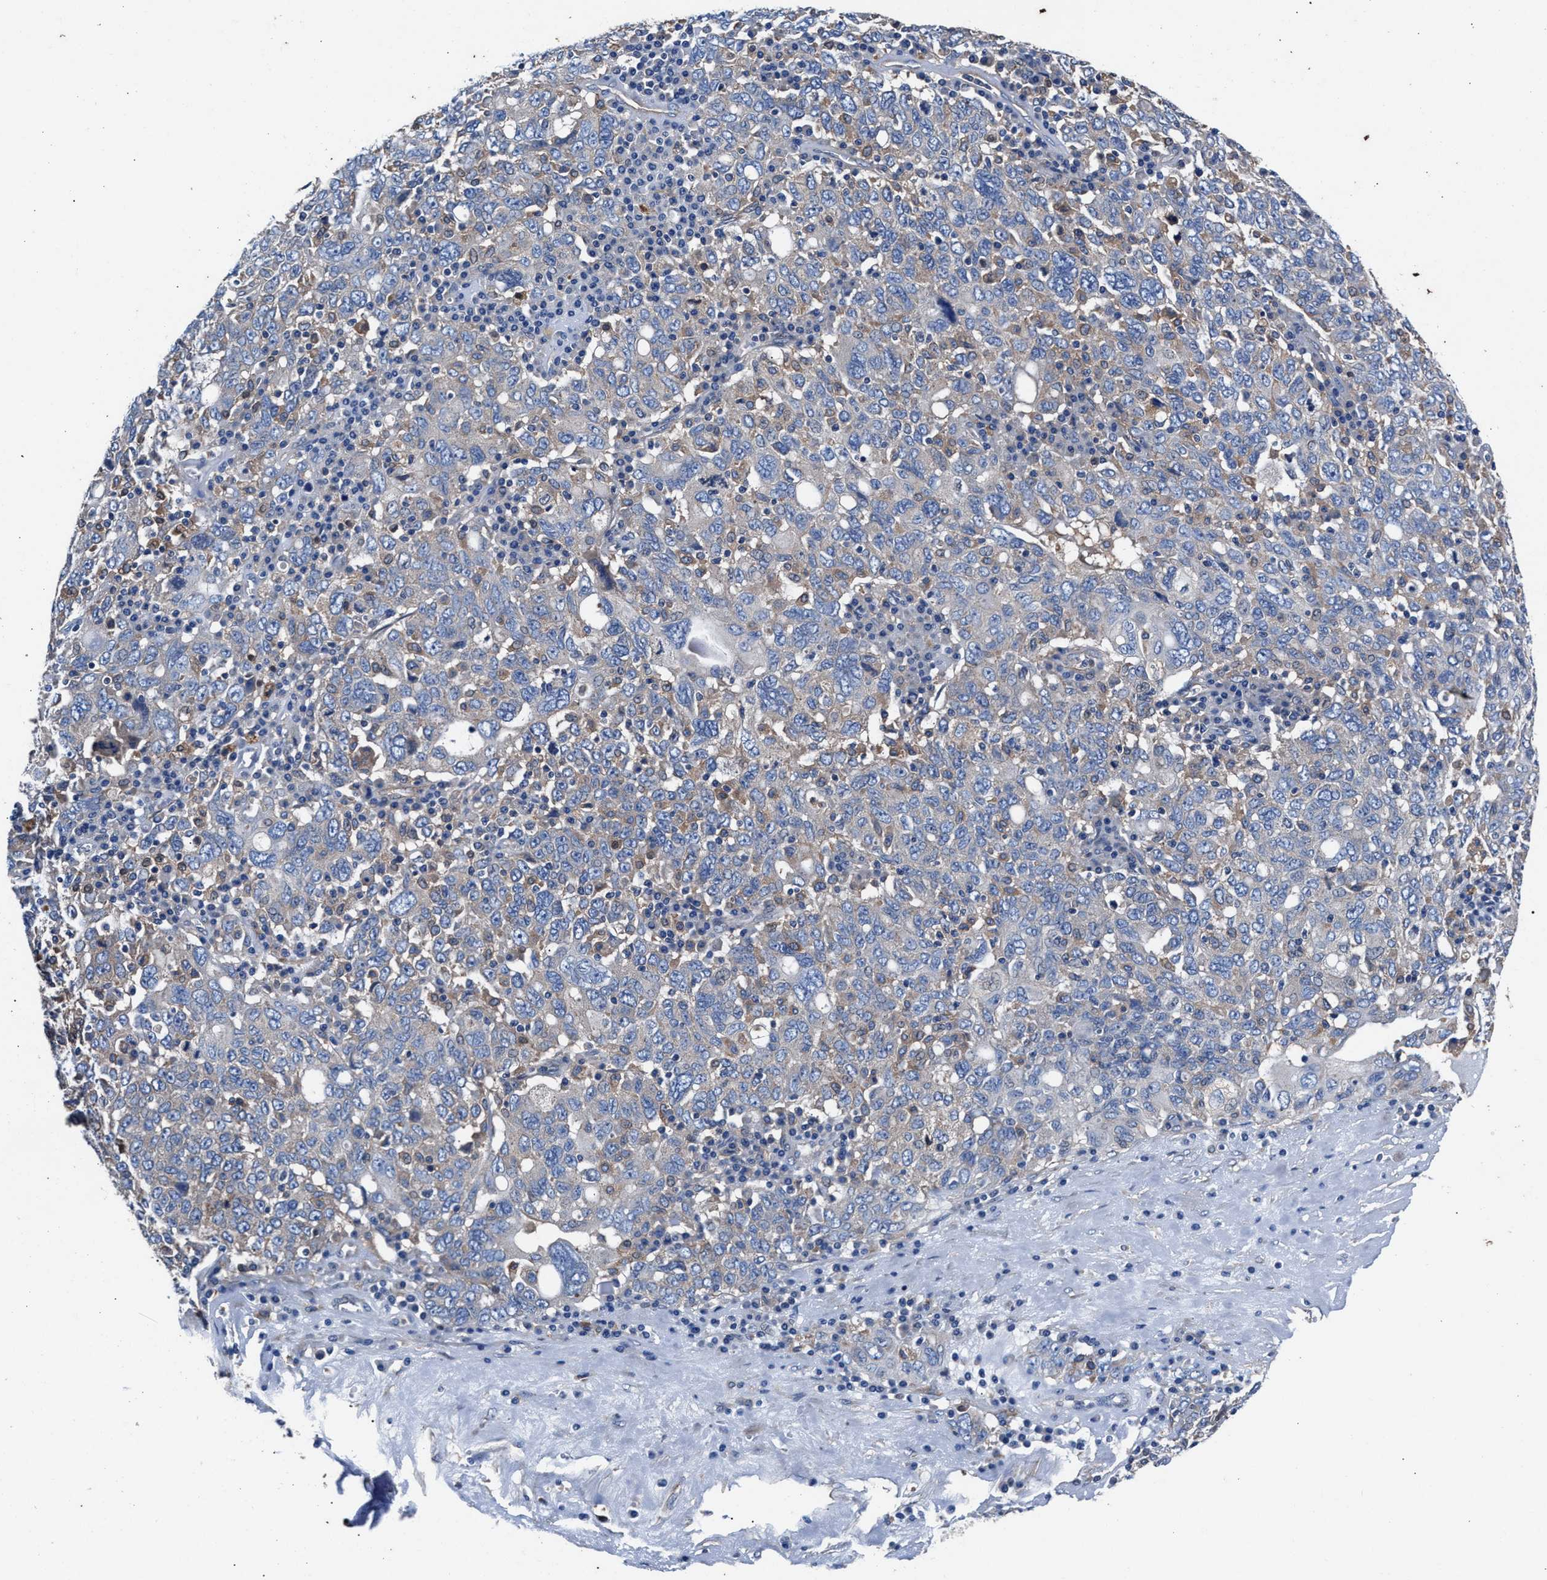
{"staining": {"intensity": "negative", "quantity": "none", "location": "none"}, "tissue": "ovarian cancer", "cell_type": "Tumor cells", "image_type": "cancer", "snomed": [{"axis": "morphology", "description": "Carcinoma, endometroid"}, {"axis": "topography", "description": "Ovary"}], "caption": "Immunohistochemistry (IHC) of ovarian cancer (endometroid carcinoma) shows no staining in tumor cells.", "gene": "SH3GL1", "patient": {"sex": "female", "age": 62}}